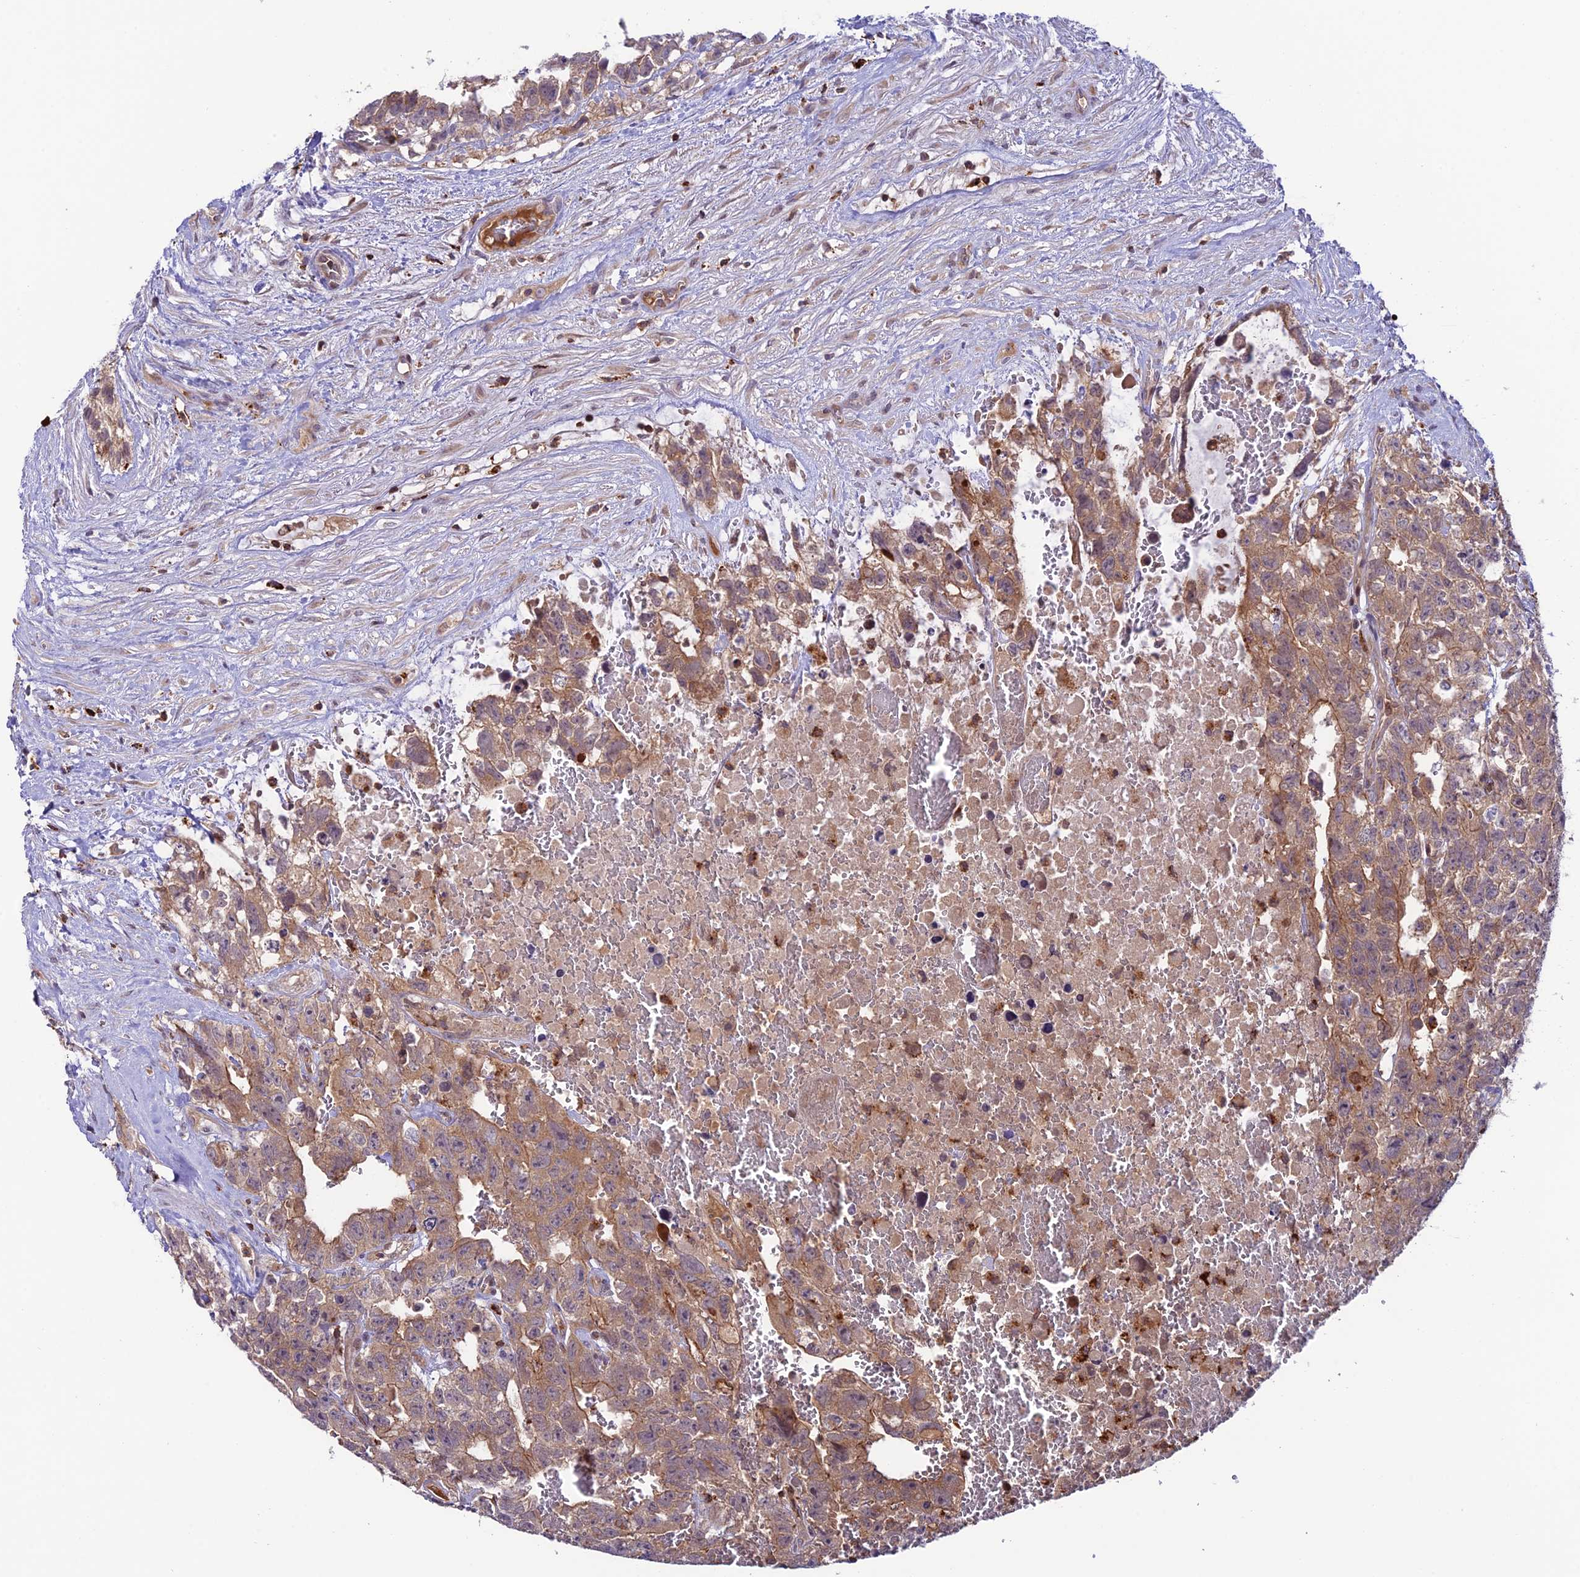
{"staining": {"intensity": "moderate", "quantity": "<25%", "location": "cytoplasmic/membranous"}, "tissue": "testis cancer", "cell_type": "Tumor cells", "image_type": "cancer", "snomed": [{"axis": "morphology", "description": "Carcinoma, Embryonal, NOS"}, {"axis": "topography", "description": "Testis"}], "caption": "Tumor cells reveal moderate cytoplasmic/membranous positivity in about <25% of cells in testis cancer (embryonal carcinoma). Using DAB (brown) and hematoxylin (blue) stains, captured at high magnification using brightfield microscopy.", "gene": "ARHGEF18", "patient": {"sex": "male", "age": 26}}